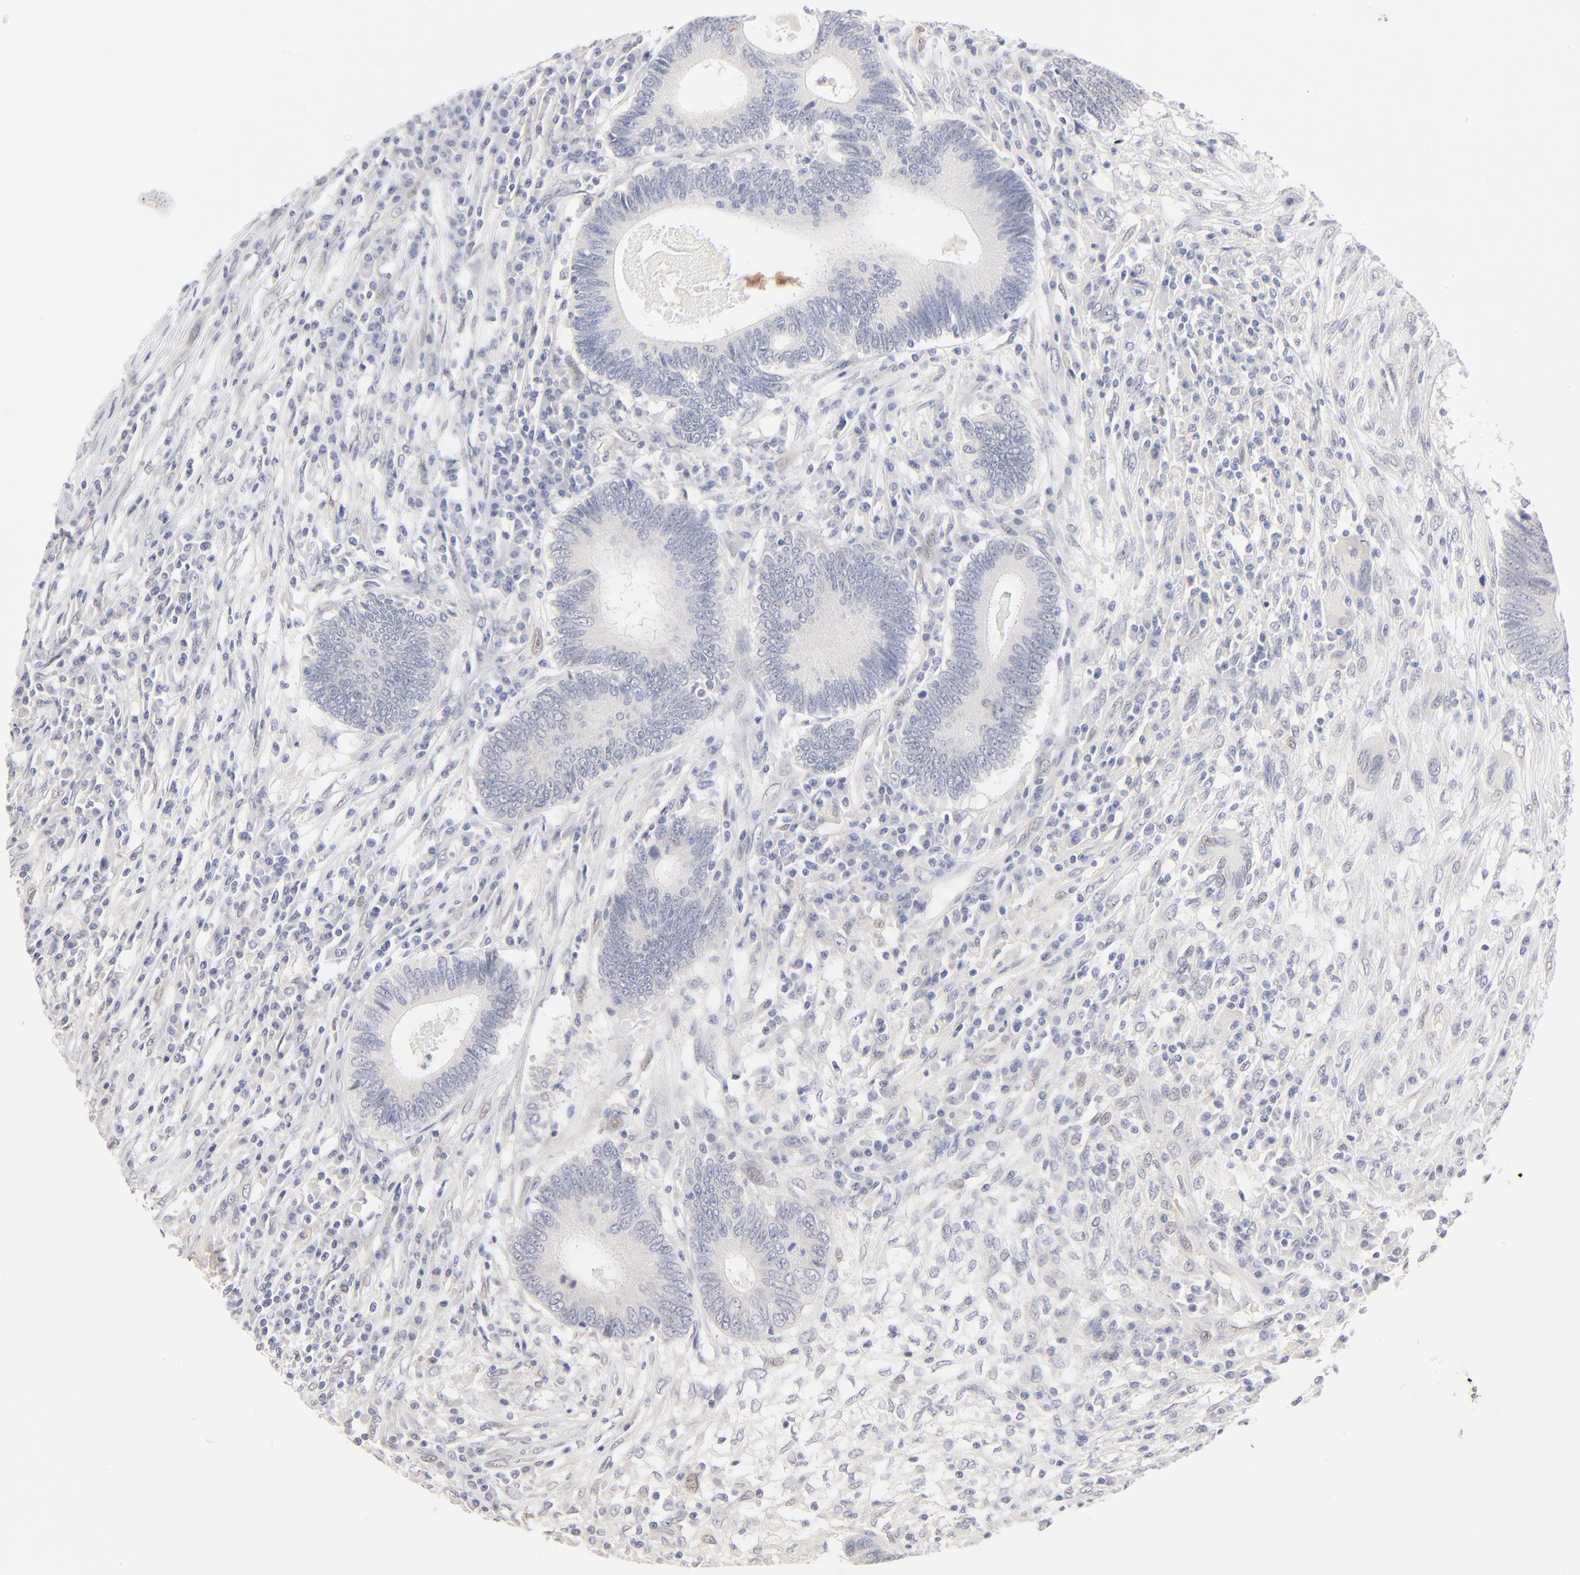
{"staining": {"intensity": "negative", "quantity": "none", "location": "none"}, "tissue": "colorectal cancer", "cell_type": "Tumor cells", "image_type": "cancer", "snomed": [{"axis": "morphology", "description": "Adenocarcinoma, NOS"}, {"axis": "topography", "description": "Colon"}], "caption": "Immunohistochemistry micrograph of neoplastic tissue: human colorectal adenocarcinoma stained with DAB exhibits no significant protein positivity in tumor cells.", "gene": "RBM3", "patient": {"sex": "female", "age": 78}}